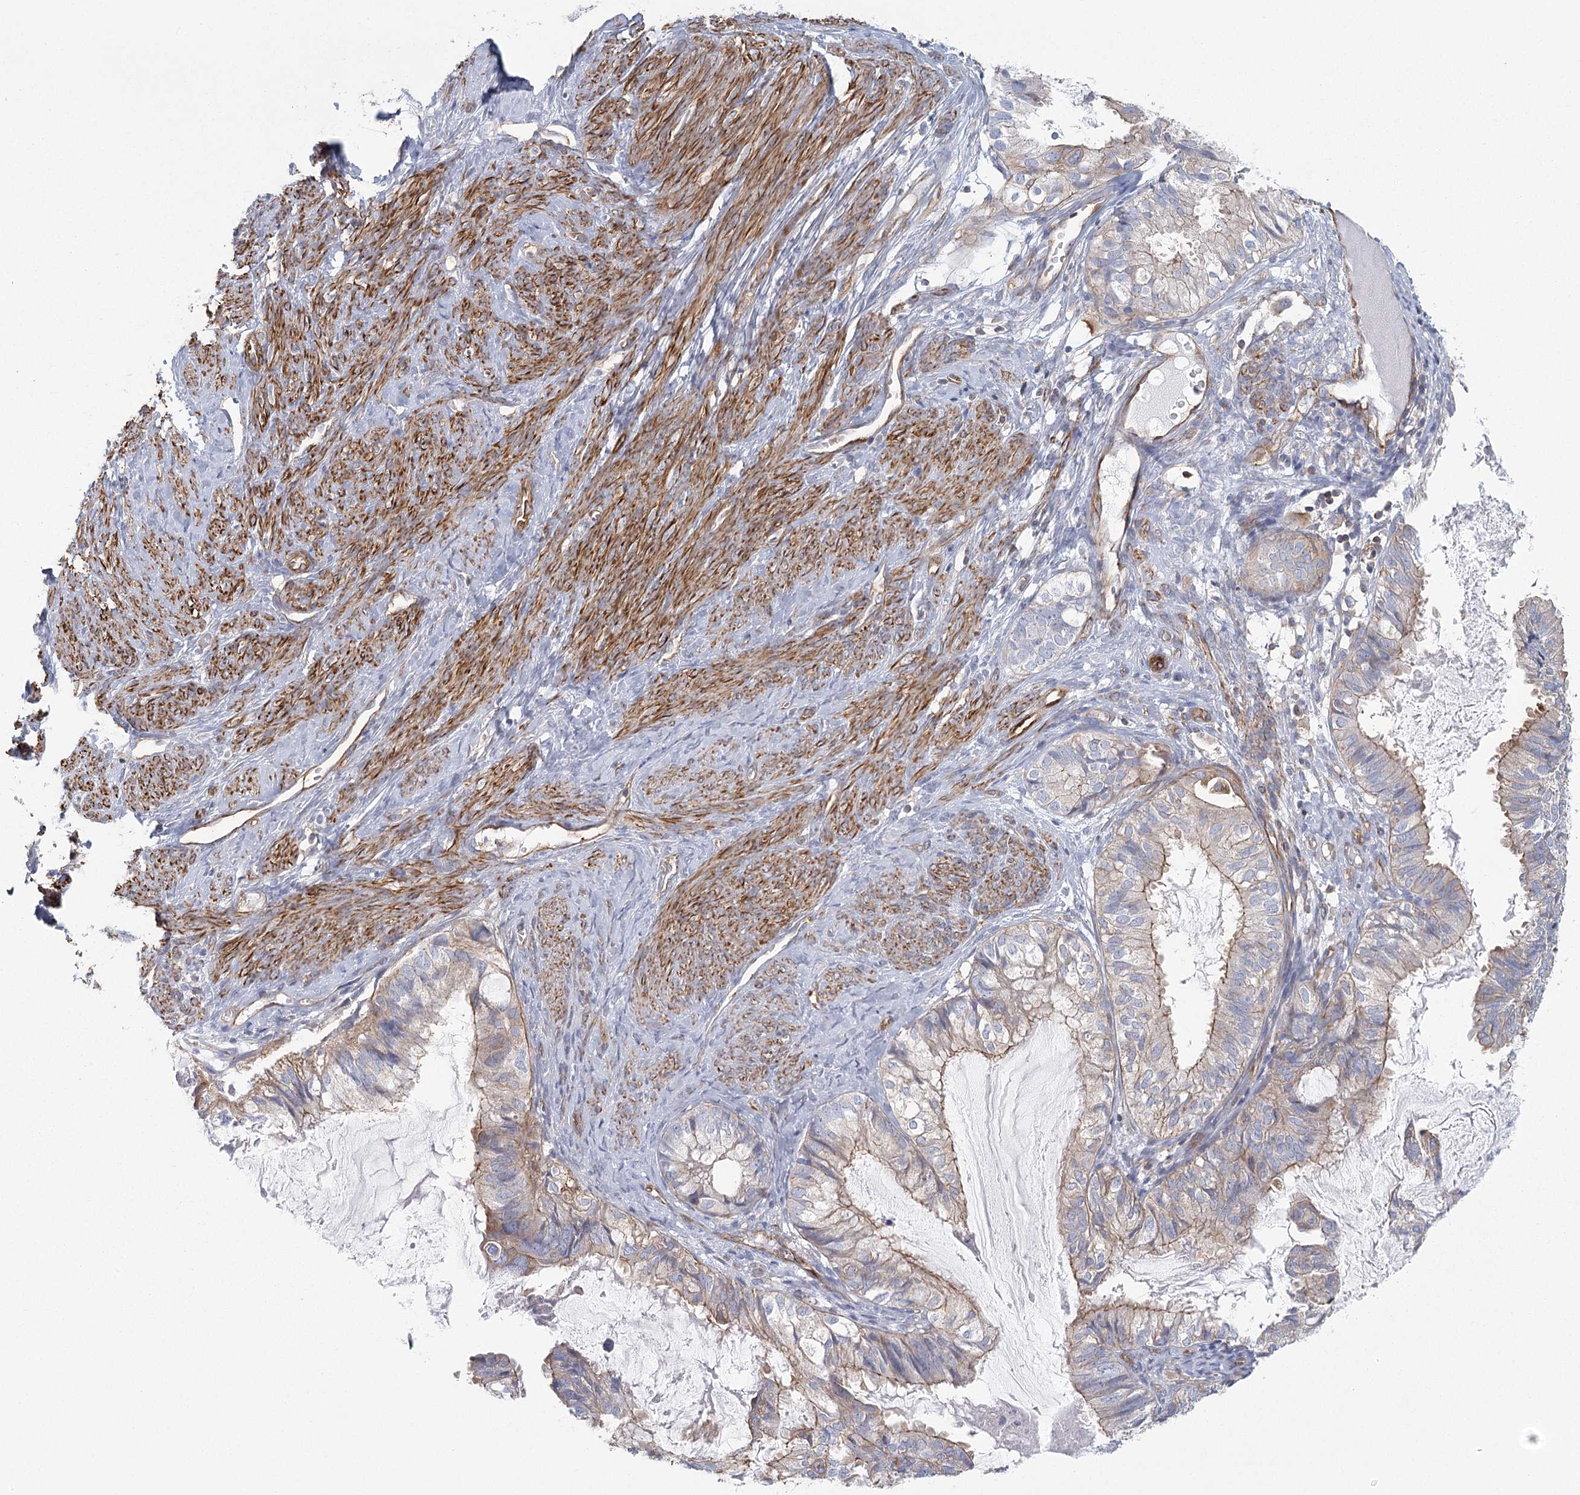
{"staining": {"intensity": "weak", "quantity": "25%-75%", "location": "cytoplasmic/membranous"}, "tissue": "cervical cancer", "cell_type": "Tumor cells", "image_type": "cancer", "snomed": [{"axis": "morphology", "description": "Normal tissue, NOS"}, {"axis": "morphology", "description": "Adenocarcinoma, NOS"}, {"axis": "topography", "description": "Cervix"}, {"axis": "topography", "description": "Endometrium"}], "caption": "Cervical cancer was stained to show a protein in brown. There is low levels of weak cytoplasmic/membranous staining in about 25%-75% of tumor cells.", "gene": "IFT46", "patient": {"sex": "female", "age": 86}}